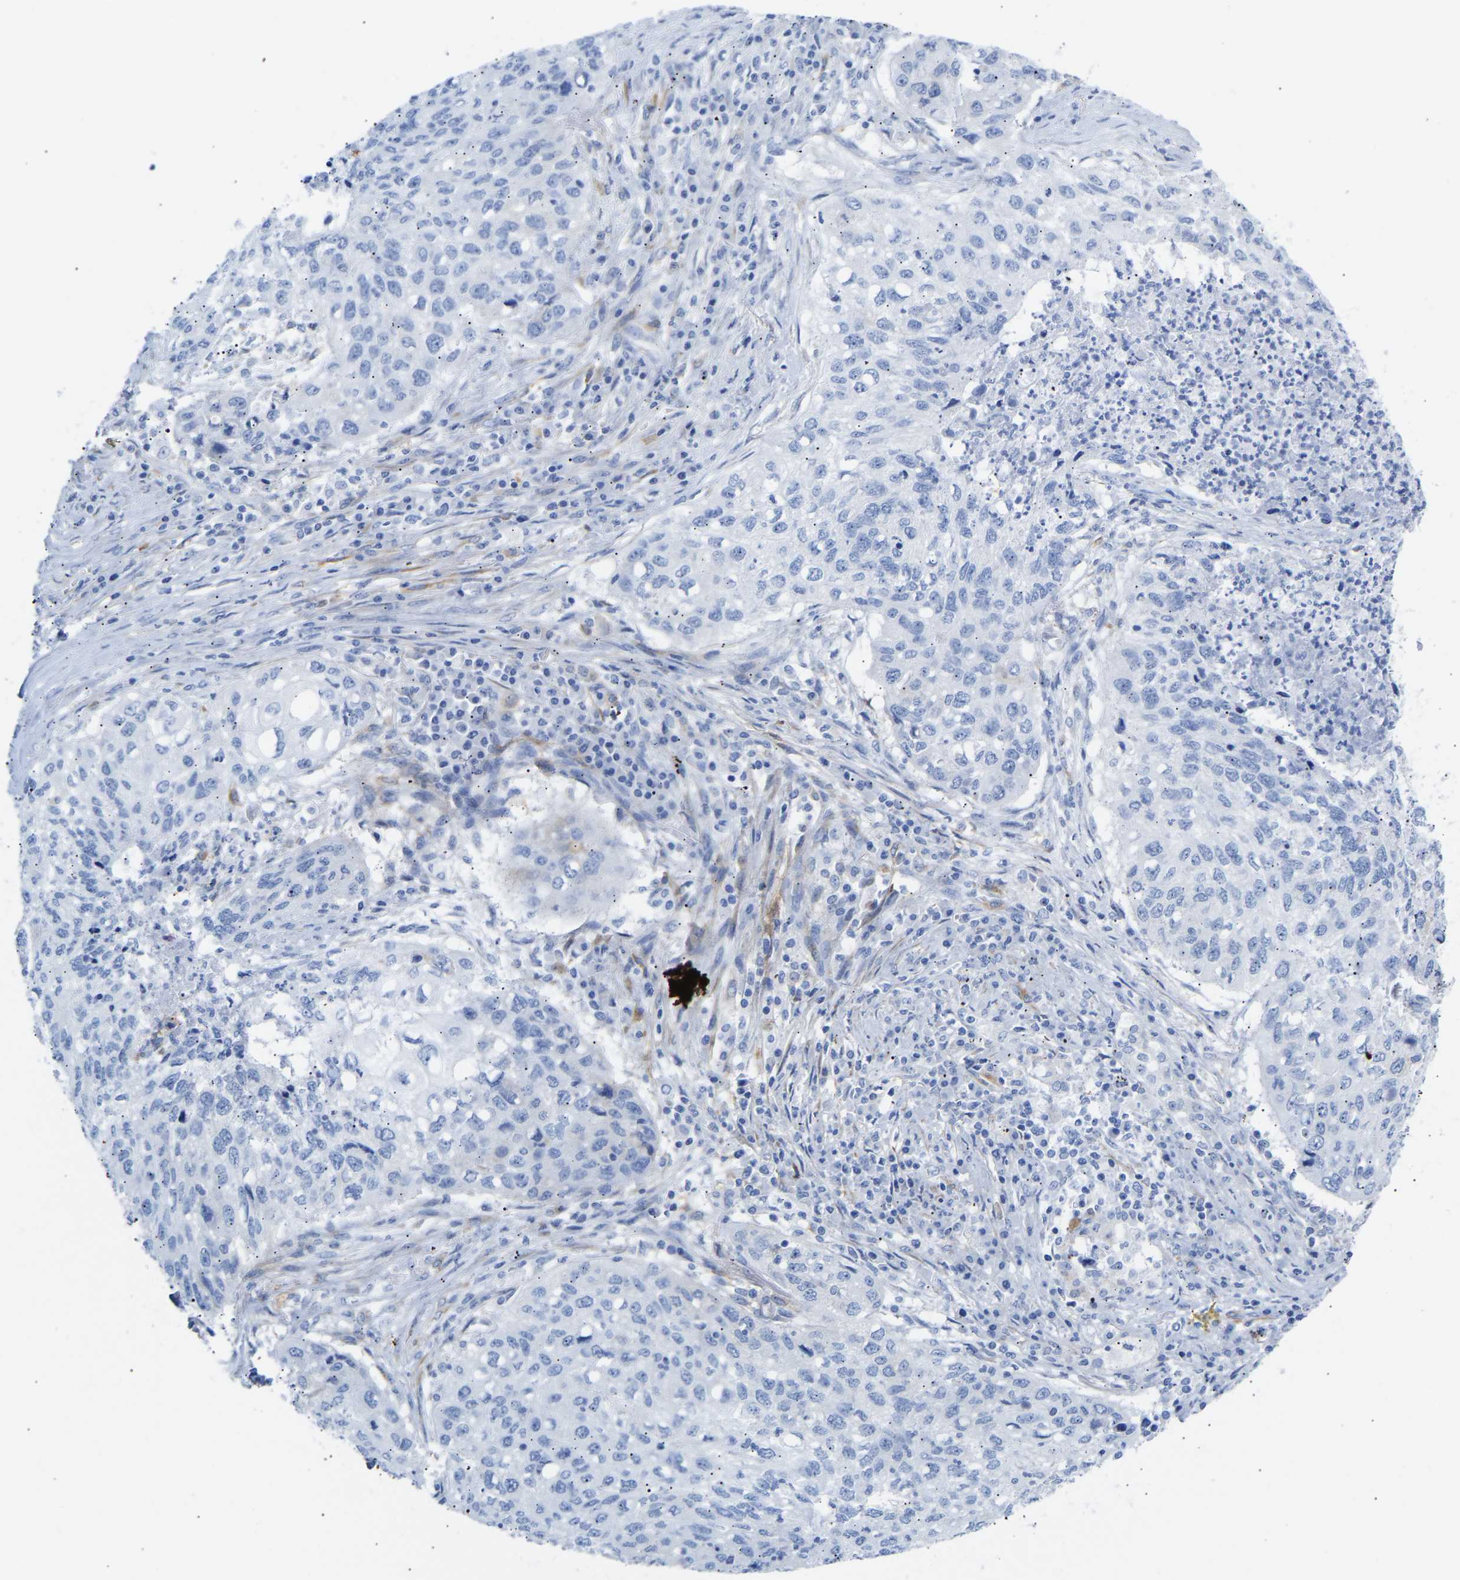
{"staining": {"intensity": "negative", "quantity": "none", "location": "none"}, "tissue": "lung cancer", "cell_type": "Tumor cells", "image_type": "cancer", "snomed": [{"axis": "morphology", "description": "Squamous cell carcinoma, NOS"}, {"axis": "topography", "description": "Lung"}], "caption": "There is no significant positivity in tumor cells of squamous cell carcinoma (lung).", "gene": "AMPH", "patient": {"sex": "female", "age": 63}}